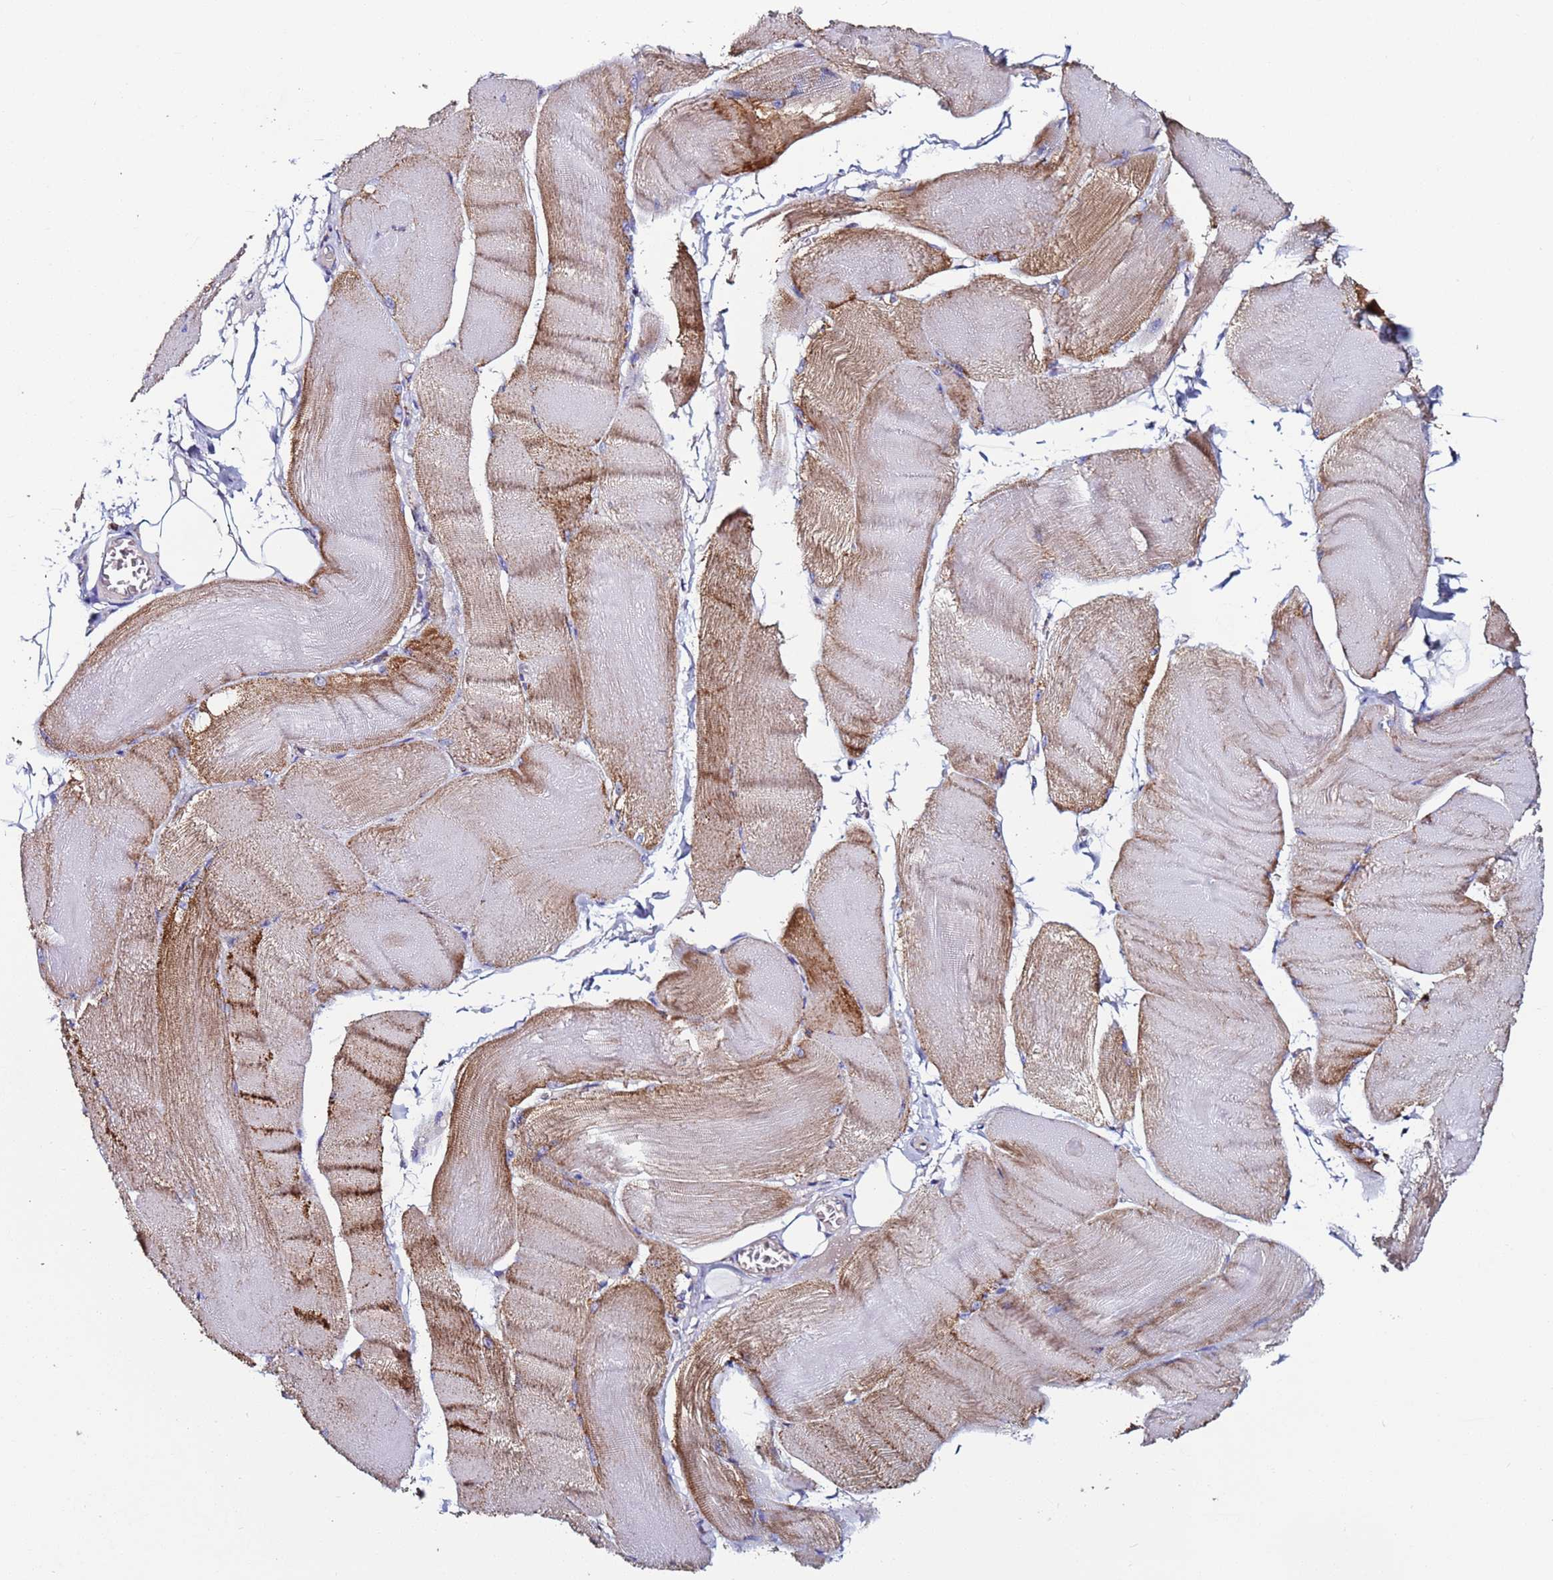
{"staining": {"intensity": "moderate", "quantity": "25%-75%", "location": "cytoplasmic/membranous"}, "tissue": "skeletal muscle", "cell_type": "Myocytes", "image_type": "normal", "snomed": [{"axis": "morphology", "description": "Normal tissue, NOS"}, {"axis": "morphology", "description": "Basal cell carcinoma"}, {"axis": "topography", "description": "Skeletal muscle"}], "caption": "Skeletal muscle stained with DAB (3,3'-diaminobenzidine) IHC reveals medium levels of moderate cytoplasmic/membranous expression in about 25%-75% of myocytes.", "gene": "ZBTB39", "patient": {"sex": "female", "age": 64}}